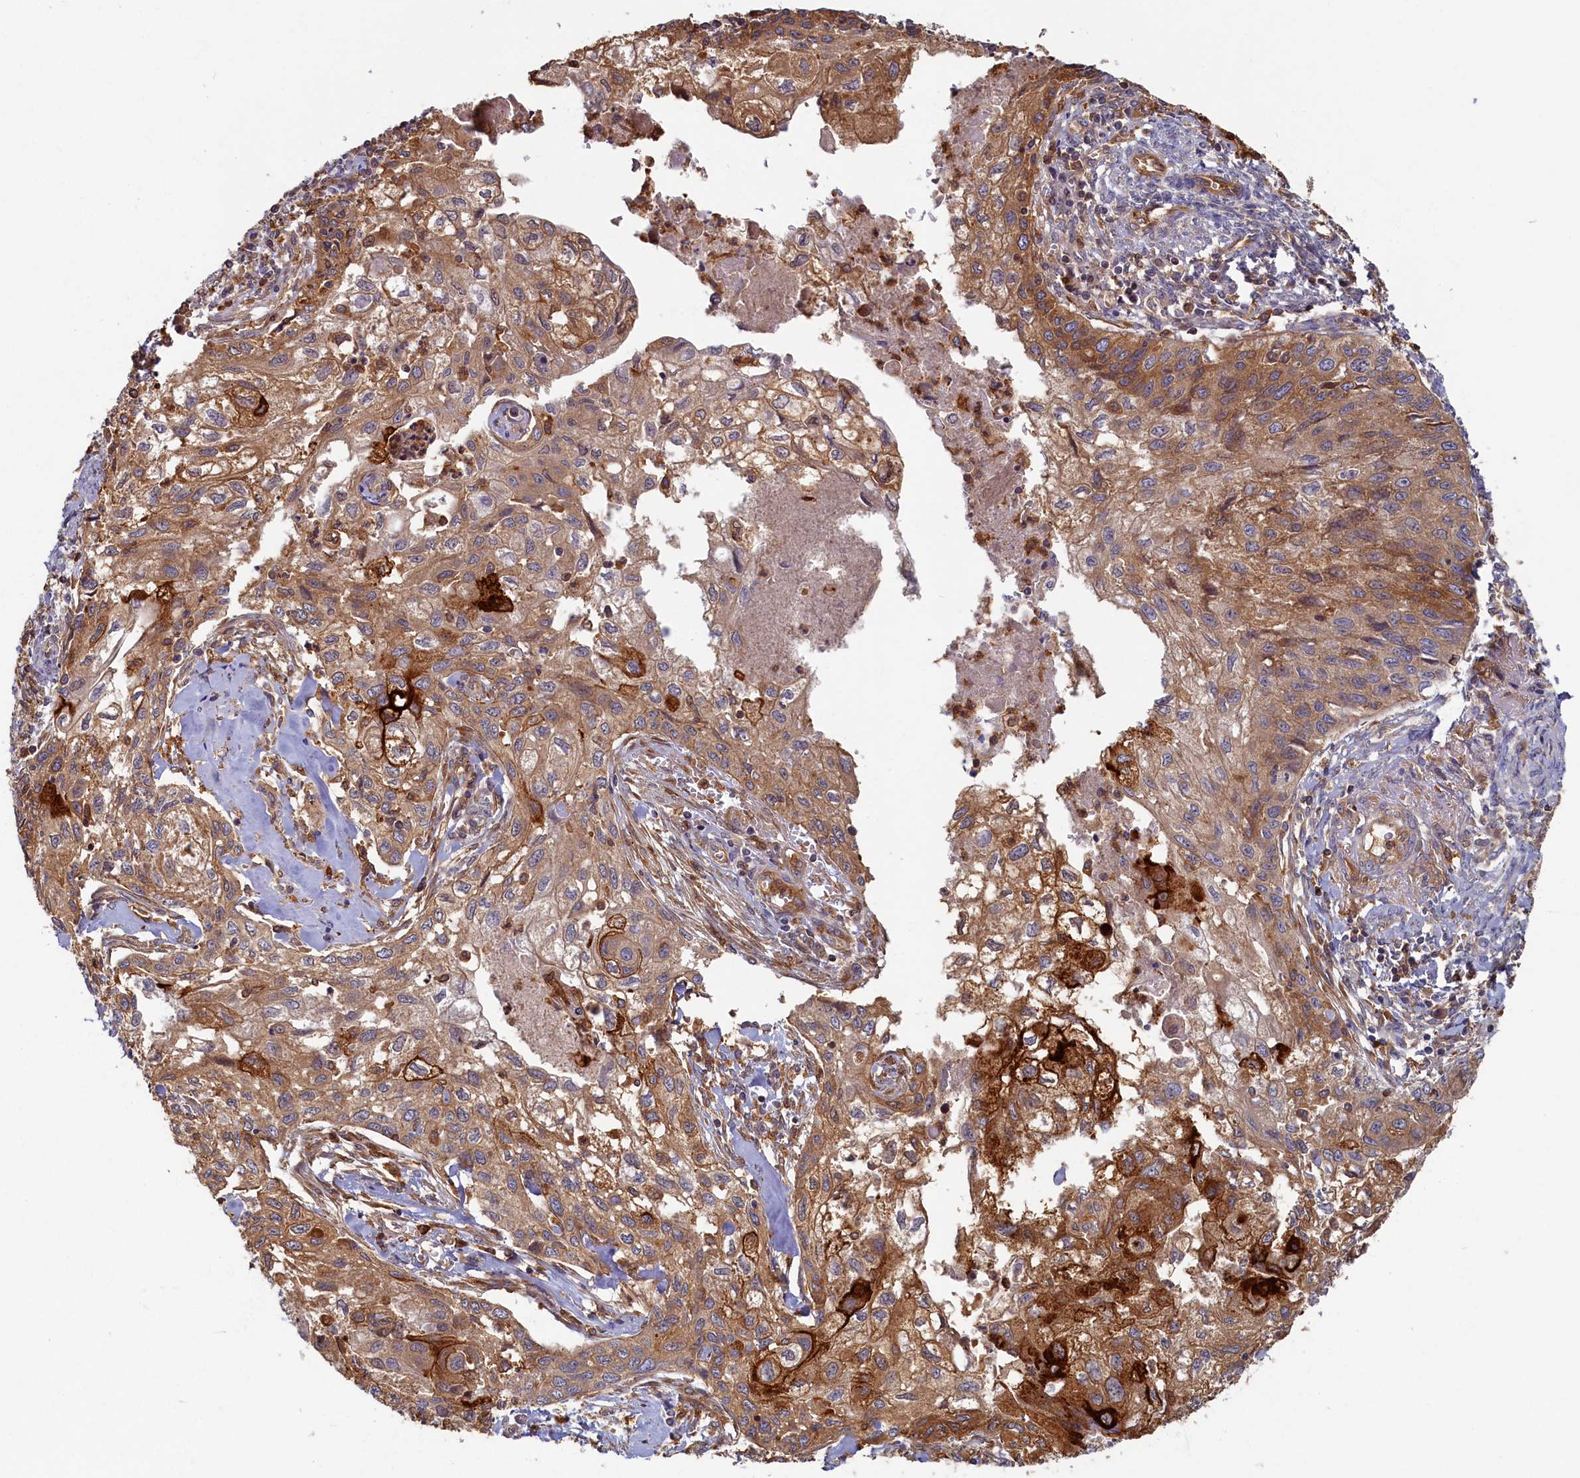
{"staining": {"intensity": "moderate", "quantity": ">75%", "location": "cytoplasmic/membranous"}, "tissue": "cervical cancer", "cell_type": "Tumor cells", "image_type": "cancer", "snomed": [{"axis": "morphology", "description": "Squamous cell carcinoma, NOS"}, {"axis": "topography", "description": "Cervix"}], "caption": "There is medium levels of moderate cytoplasmic/membranous expression in tumor cells of cervical cancer, as demonstrated by immunohistochemical staining (brown color).", "gene": "TIMM8B", "patient": {"sex": "female", "age": 67}}